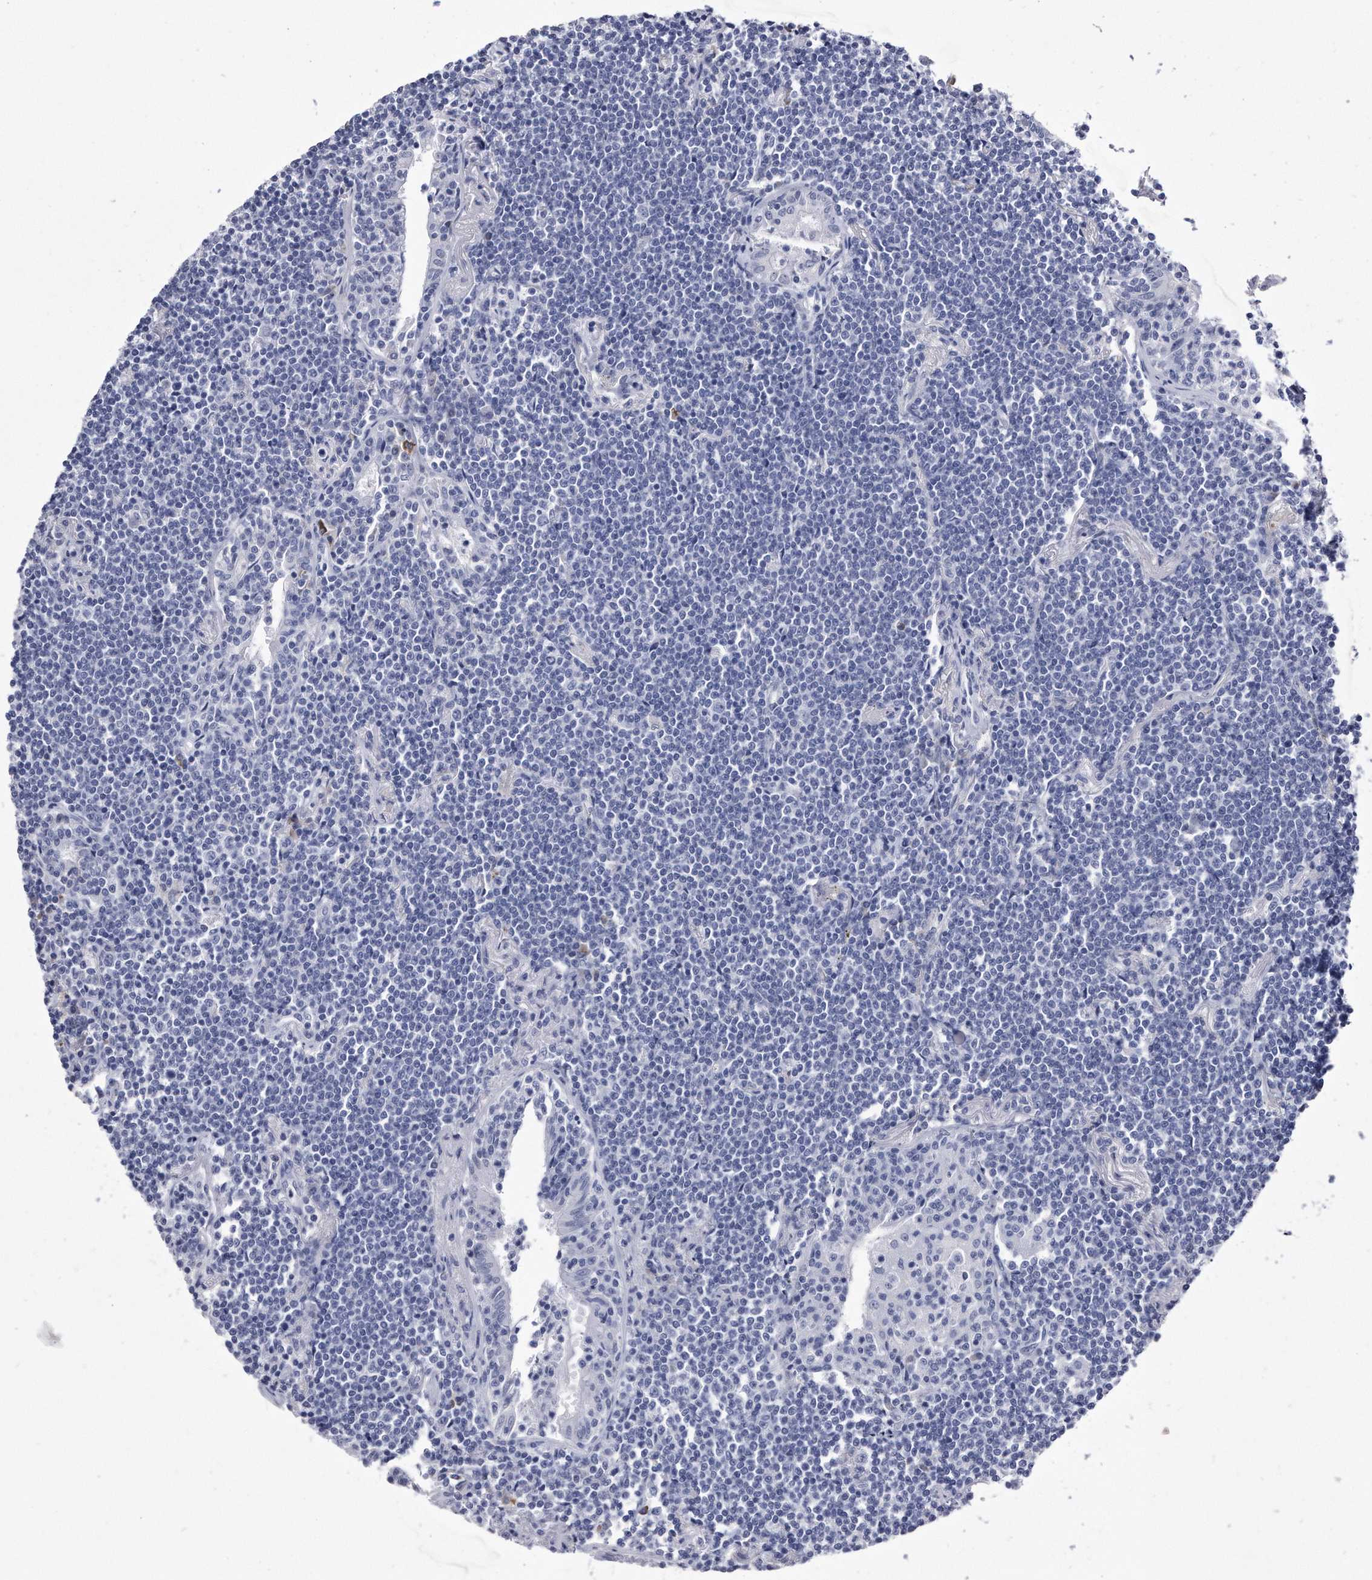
{"staining": {"intensity": "negative", "quantity": "none", "location": "none"}, "tissue": "lymphoma", "cell_type": "Tumor cells", "image_type": "cancer", "snomed": [{"axis": "morphology", "description": "Malignant lymphoma, non-Hodgkin's type, Low grade"}, {"axis": "topography", "description": "Lung"}], "caption": "Immunohistochemical staining of human malignant lymphoma, non-Hodgkin's type (low-grade) reveals no significant positivity in tumor cells.", "gene": "KCTD8", "patient": {"sex": "female", "age": 71}}